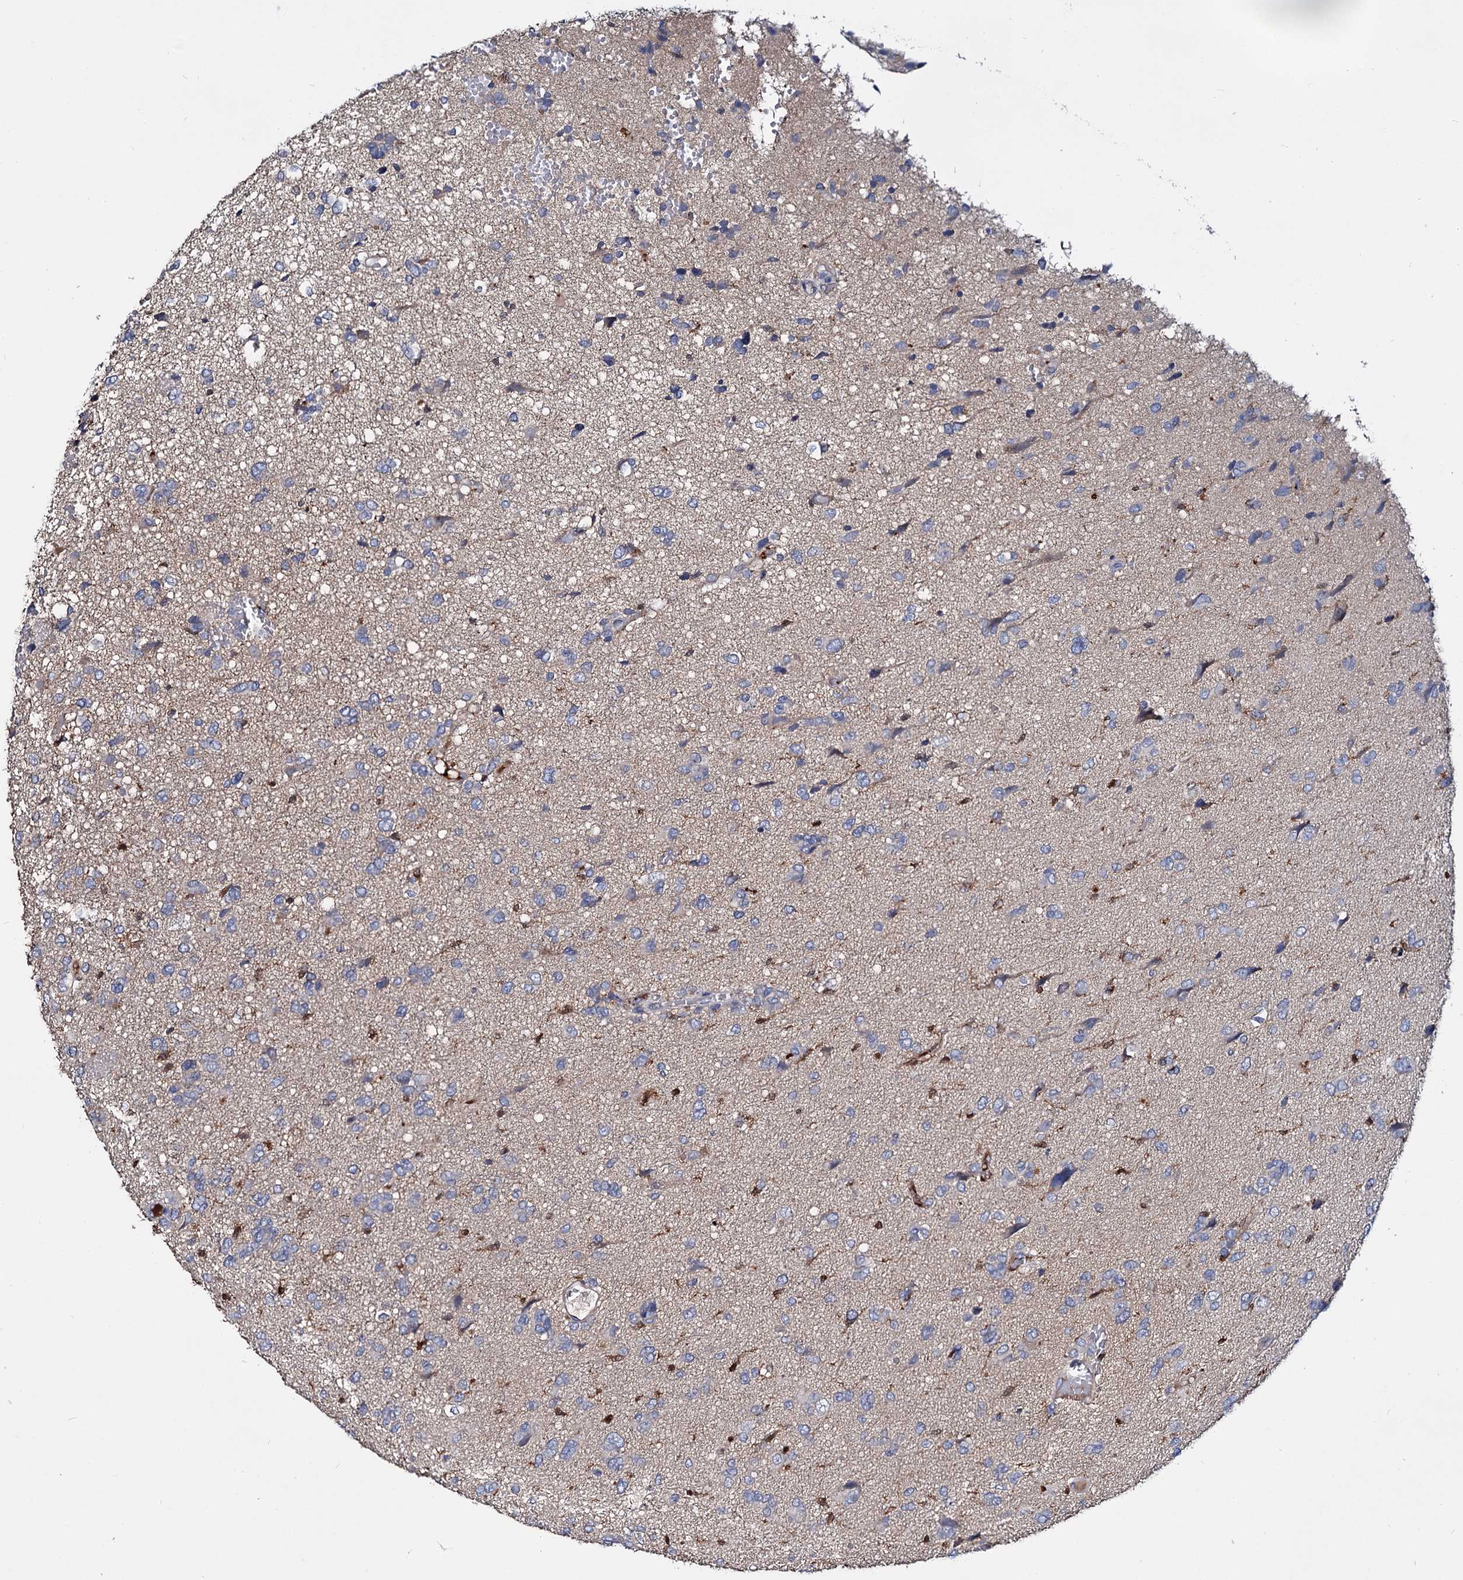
{"staining": {"intensity": "moderate", "quantity": "<25%", "location": "cytoplasmic/membranous"}, "tissue": "glioma", "cell_type": "Tumor cells", "image_type": "cancer", "snomed": [{"axis": "morphology", "description": "Glioma, malignant, High grade"}, {"axis": "topography", "description": "Brain"}], "caption": "High-magnification brightfield microscopy of glioma stained with DAB (brown) and counterstained with hematoxylin (blue). tumor cells exhibit moderate cytoplasmic/membranous expression is seen in approximately<25% of cells. The protein of interest is stained brown, and the nuclei are stained in blue (DAB (3,3'-diaminobenzidine) IHC with brightfield microscopy, high magnification).", "gene": "ACY3", "patient": {"sex": "female", "age": 59}}